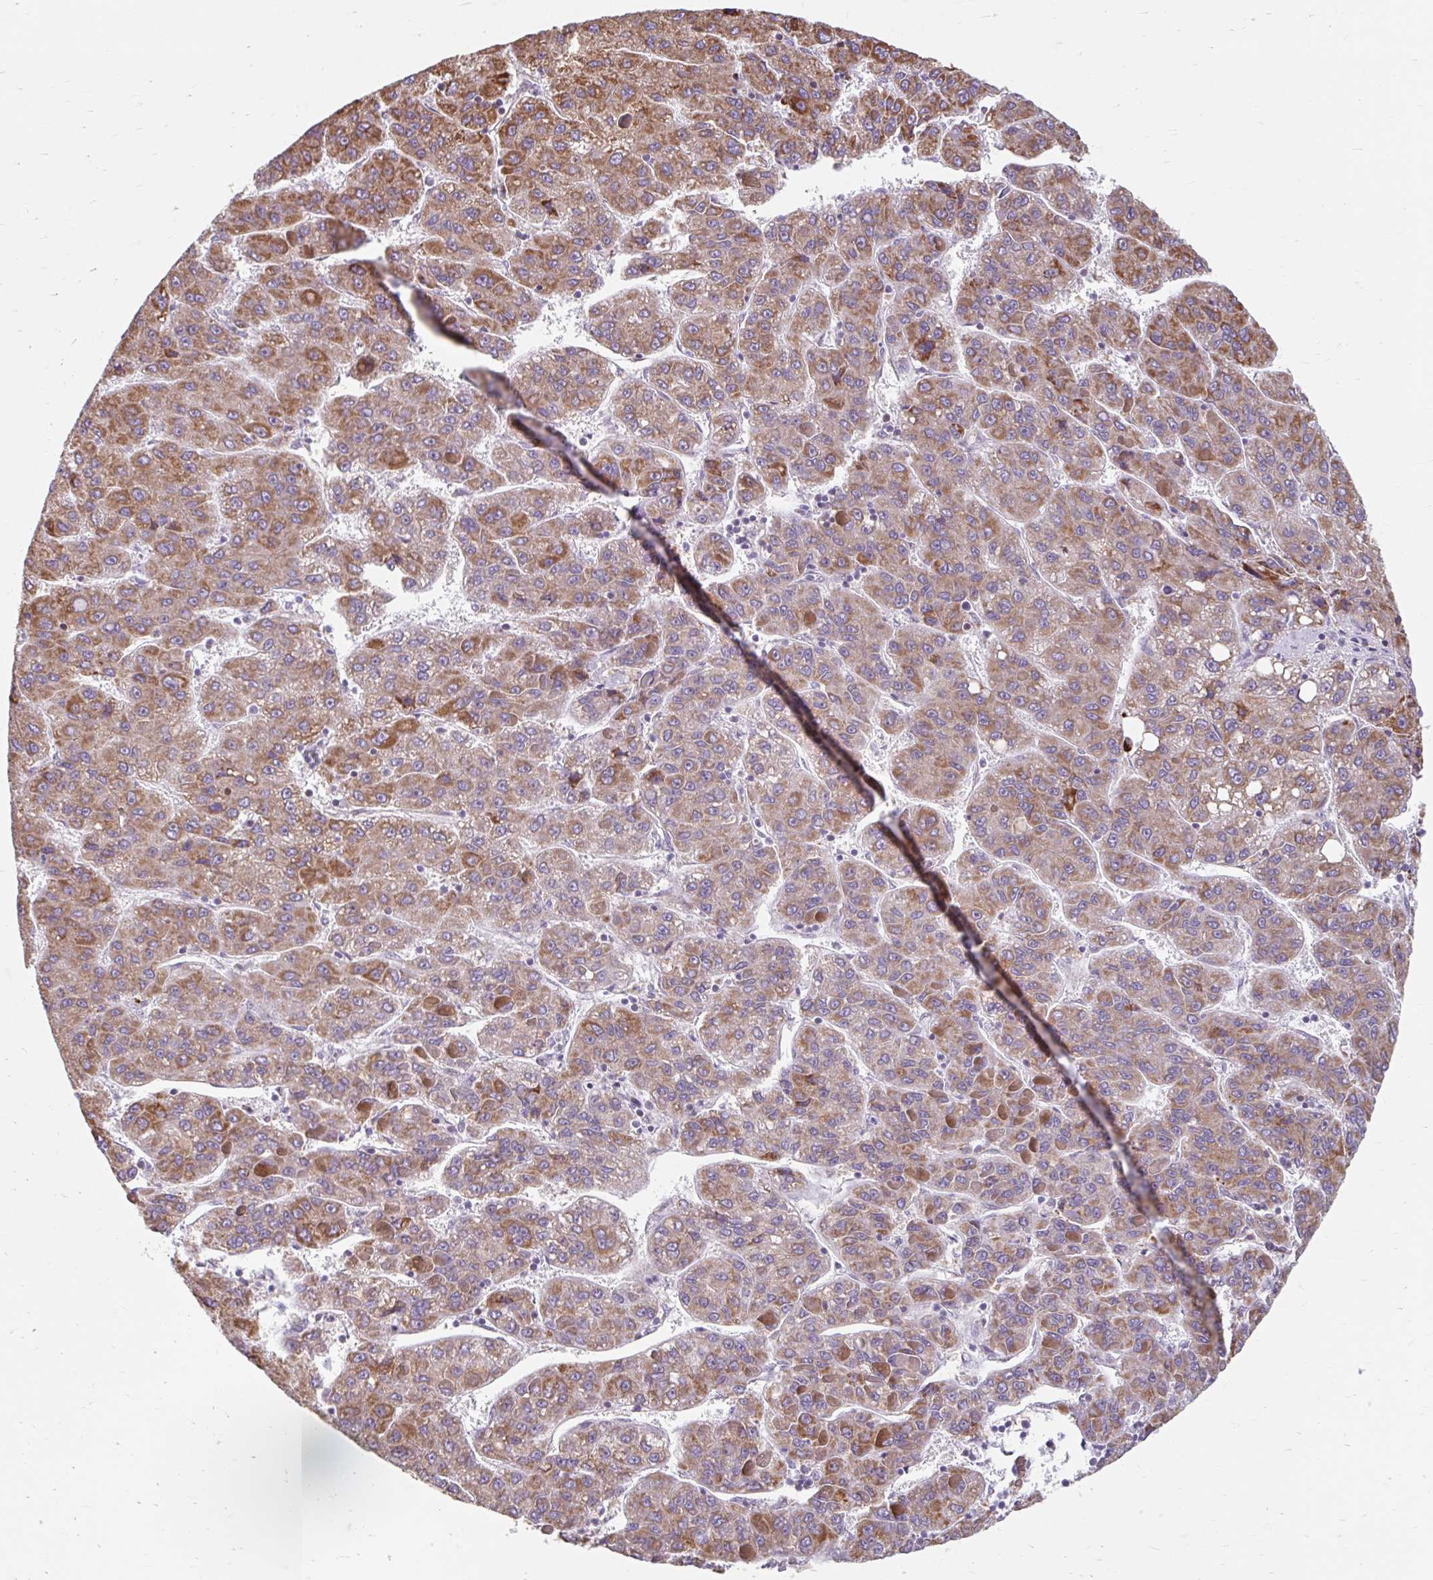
{"staining": {"intensity": "moderate", "quantity": ">75%", "location": "cytoplasmic/membranous"}, "tissue": "liver cancer", "cell_type": "Tumor cells", "image_type": "cancer", "snomed": [{"axis": "morphology", "description": "Carcinoma, Hepatocellular, NOS"}, {"axis": "topography", "description": "Liver"}], "caption": "Immunohistochemical staining of human hepatocellular carcinoma (liver) reveals medium levels of moderate cytoplasmic/membranous positivity in approximately >75% of tumor cells. The staining was performed using DAB (3,3'-diaminobenzidine), with brown indicating positive protein expression. Nuclei are stained blue with hematoxylin.", "gene": "BEAN1", "patient": {"sex": "female", "age": 82}}